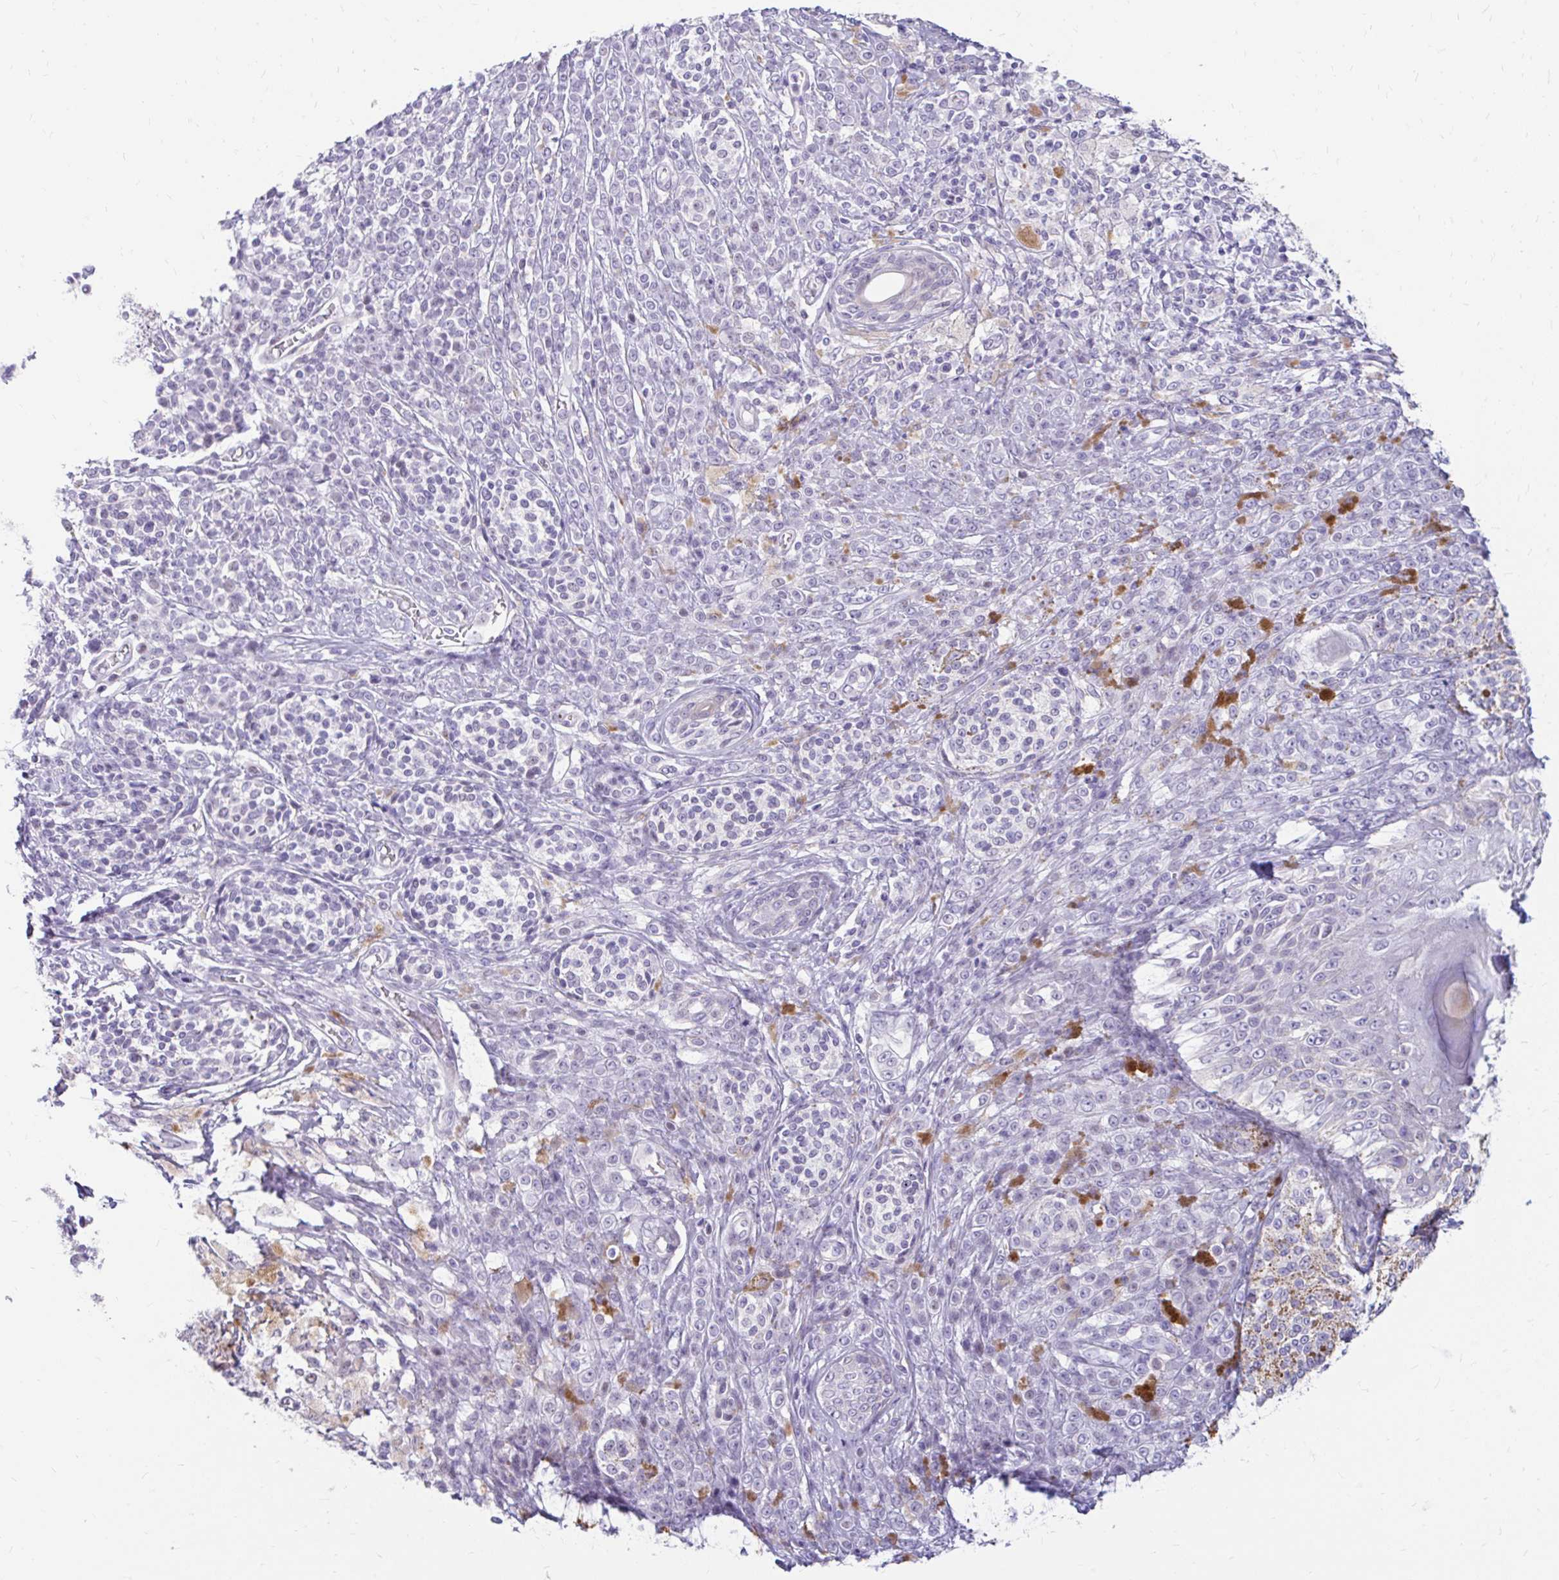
{"staining": {"intensity": "negative", "quantity": "none", "location": "none"}, "tissue": "melanoma", "cell_type": "Tumor cells", "image_type": "cancer", "snomed": [{"axis": "morphology", "description": "Malignant melanoma, NOS"}, {"axis": "topography", "description": "Skin"}], "caption": "A micrograph of human malignant melanoma is negative for staining in tumor cells.", "gene": "RGS16", "patient": {"sex": "male", "age": 42}}